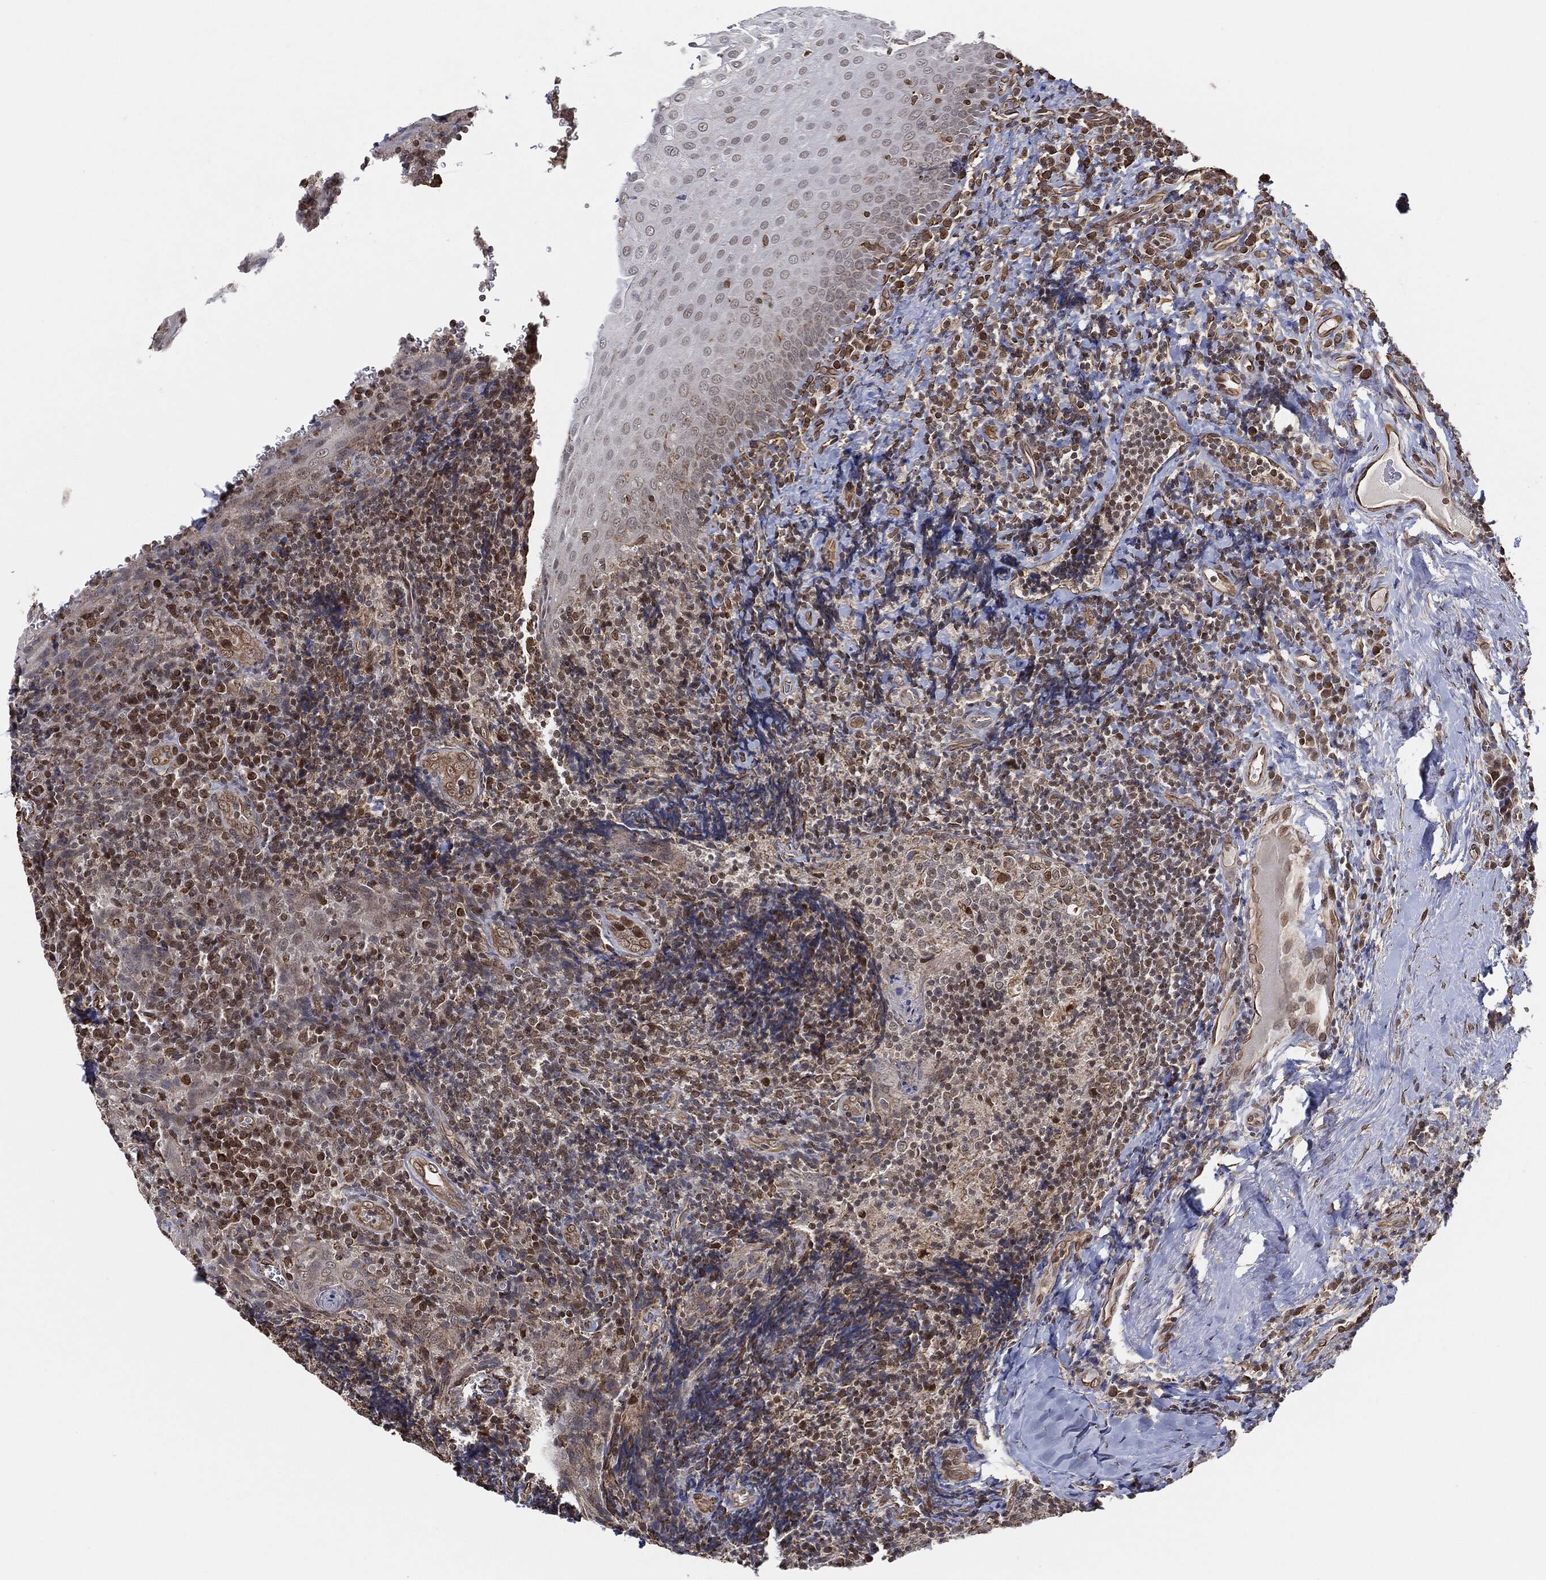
{"staining": {"intensity": "strong", "quantity": "<25%", "location": "nuclear"}, "tissue": "tonsil", "cell_type": "Germinal center cells", "image_type": "normal", "snomed": [{"axis": "morphology", "description": "Normal tissue, NOS"}, {"axis": "morphology", "description": "Inflammation, NOS"}, {"axis": "topography", "description": "Tonsil"}], "caption": "An immunohistochemistry photomicrograph of benign tissue is shown. Protein staining in brown shows strong nuclear positivity in tonsil within germinal center cells. The staining was performed using DAB to visualize the protein expression in brown, while the nuclei were stained in blue with hematoxylin (Magnification: 20x).", "gene": "TP53RK", "patient": {"sex": "female", "age": 31}}